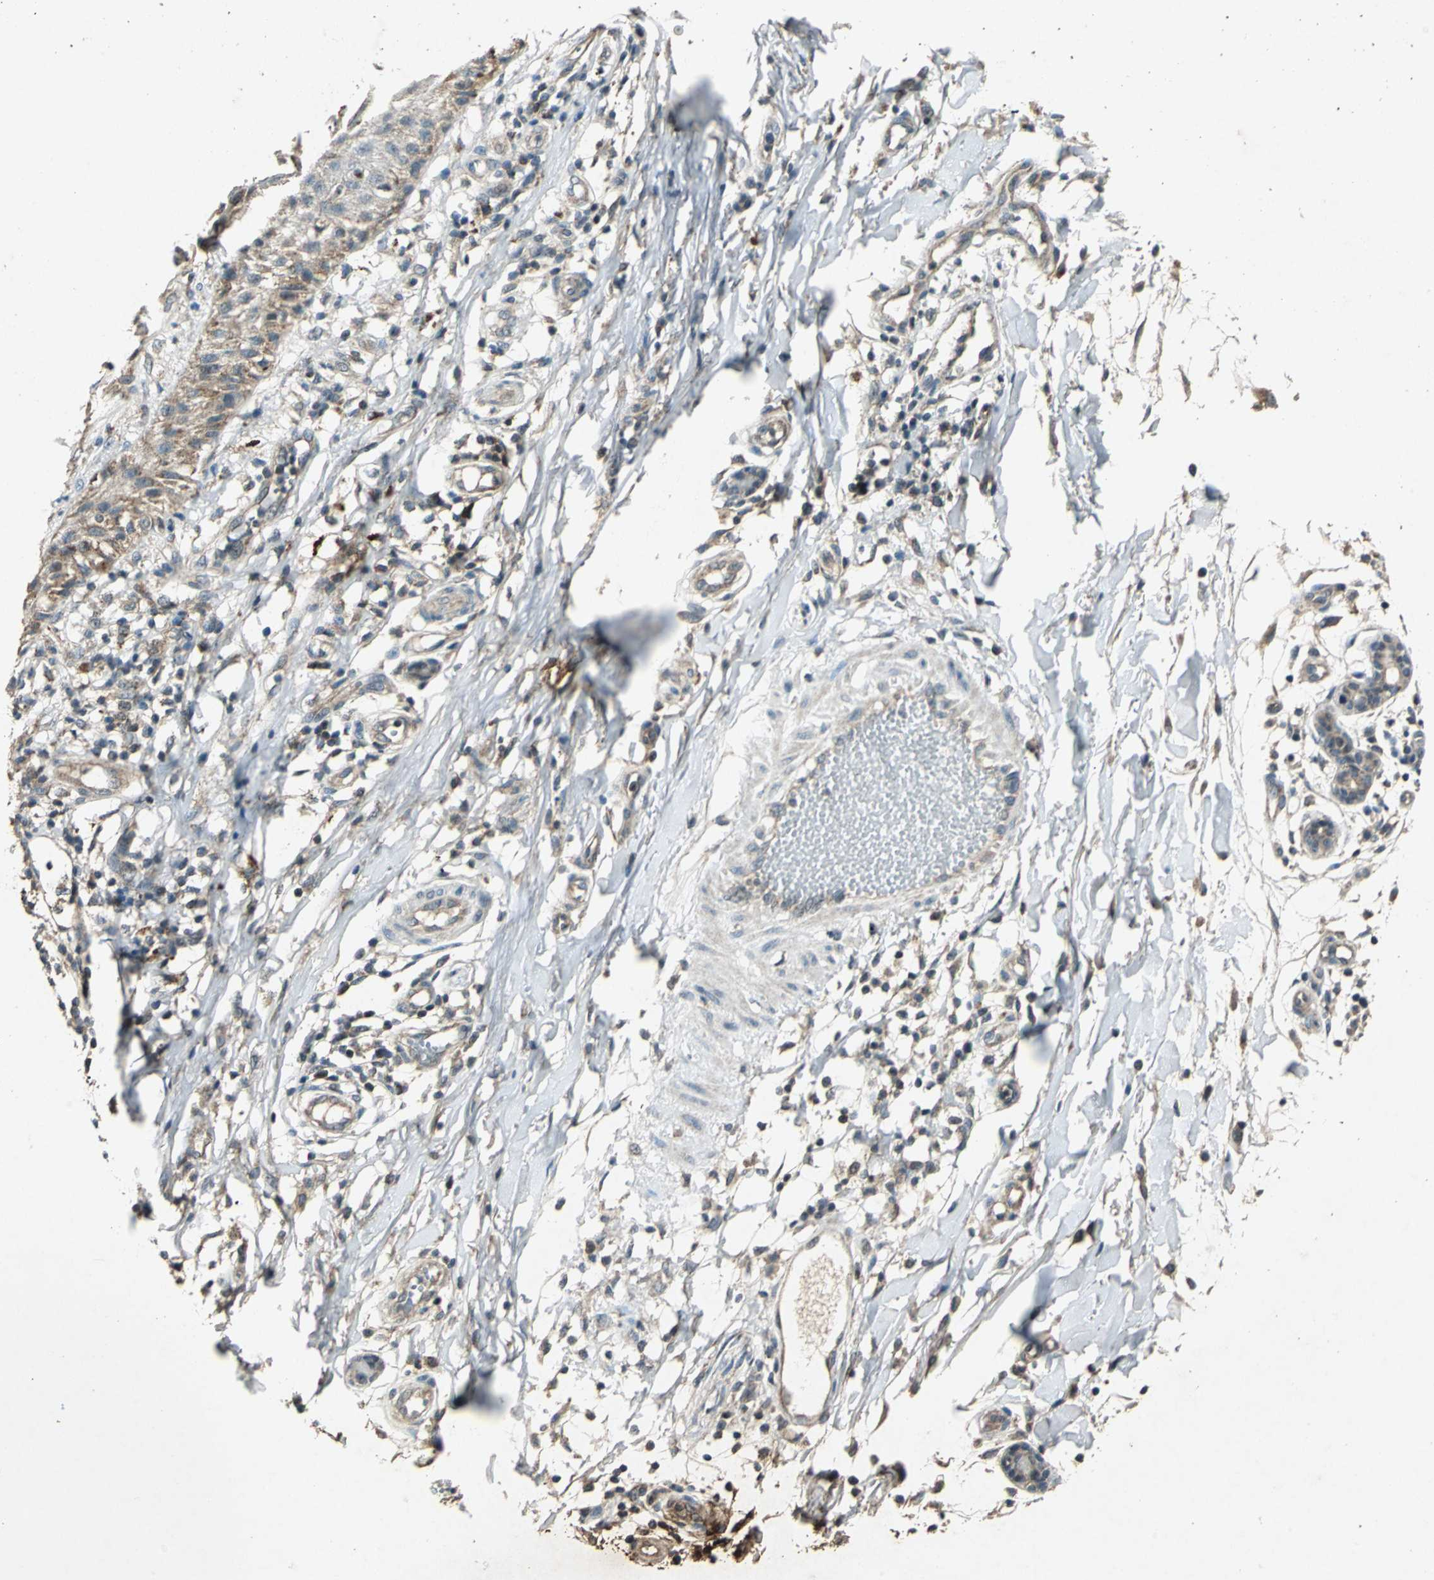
{"staining": {"intensity": "moderate", "quantity": "<25%", "location": "cytoplasmic/membranous"}, "tissue": "melanoma", "cell_type": "Tumor cells", "image_type": "cancer", "snomed": [{"axis": "morphology", "description": "Malignant melanoma, NOS"}, {"axis": "topography", "description": "Skin"}], "caption": "The photomicrograph shows staining of malignant melanoma, revealing moderate cytoplasmic/membranous protein expression (brown color) within tumor cells. (Stains: DAB (3,3'-diaminobenzidine) in brown, nuclei in blue, Microscopy: brightfield microscopy at high magnification).", "gene": "AHSA1", "patient": {"sex": "female", "age": 81}}